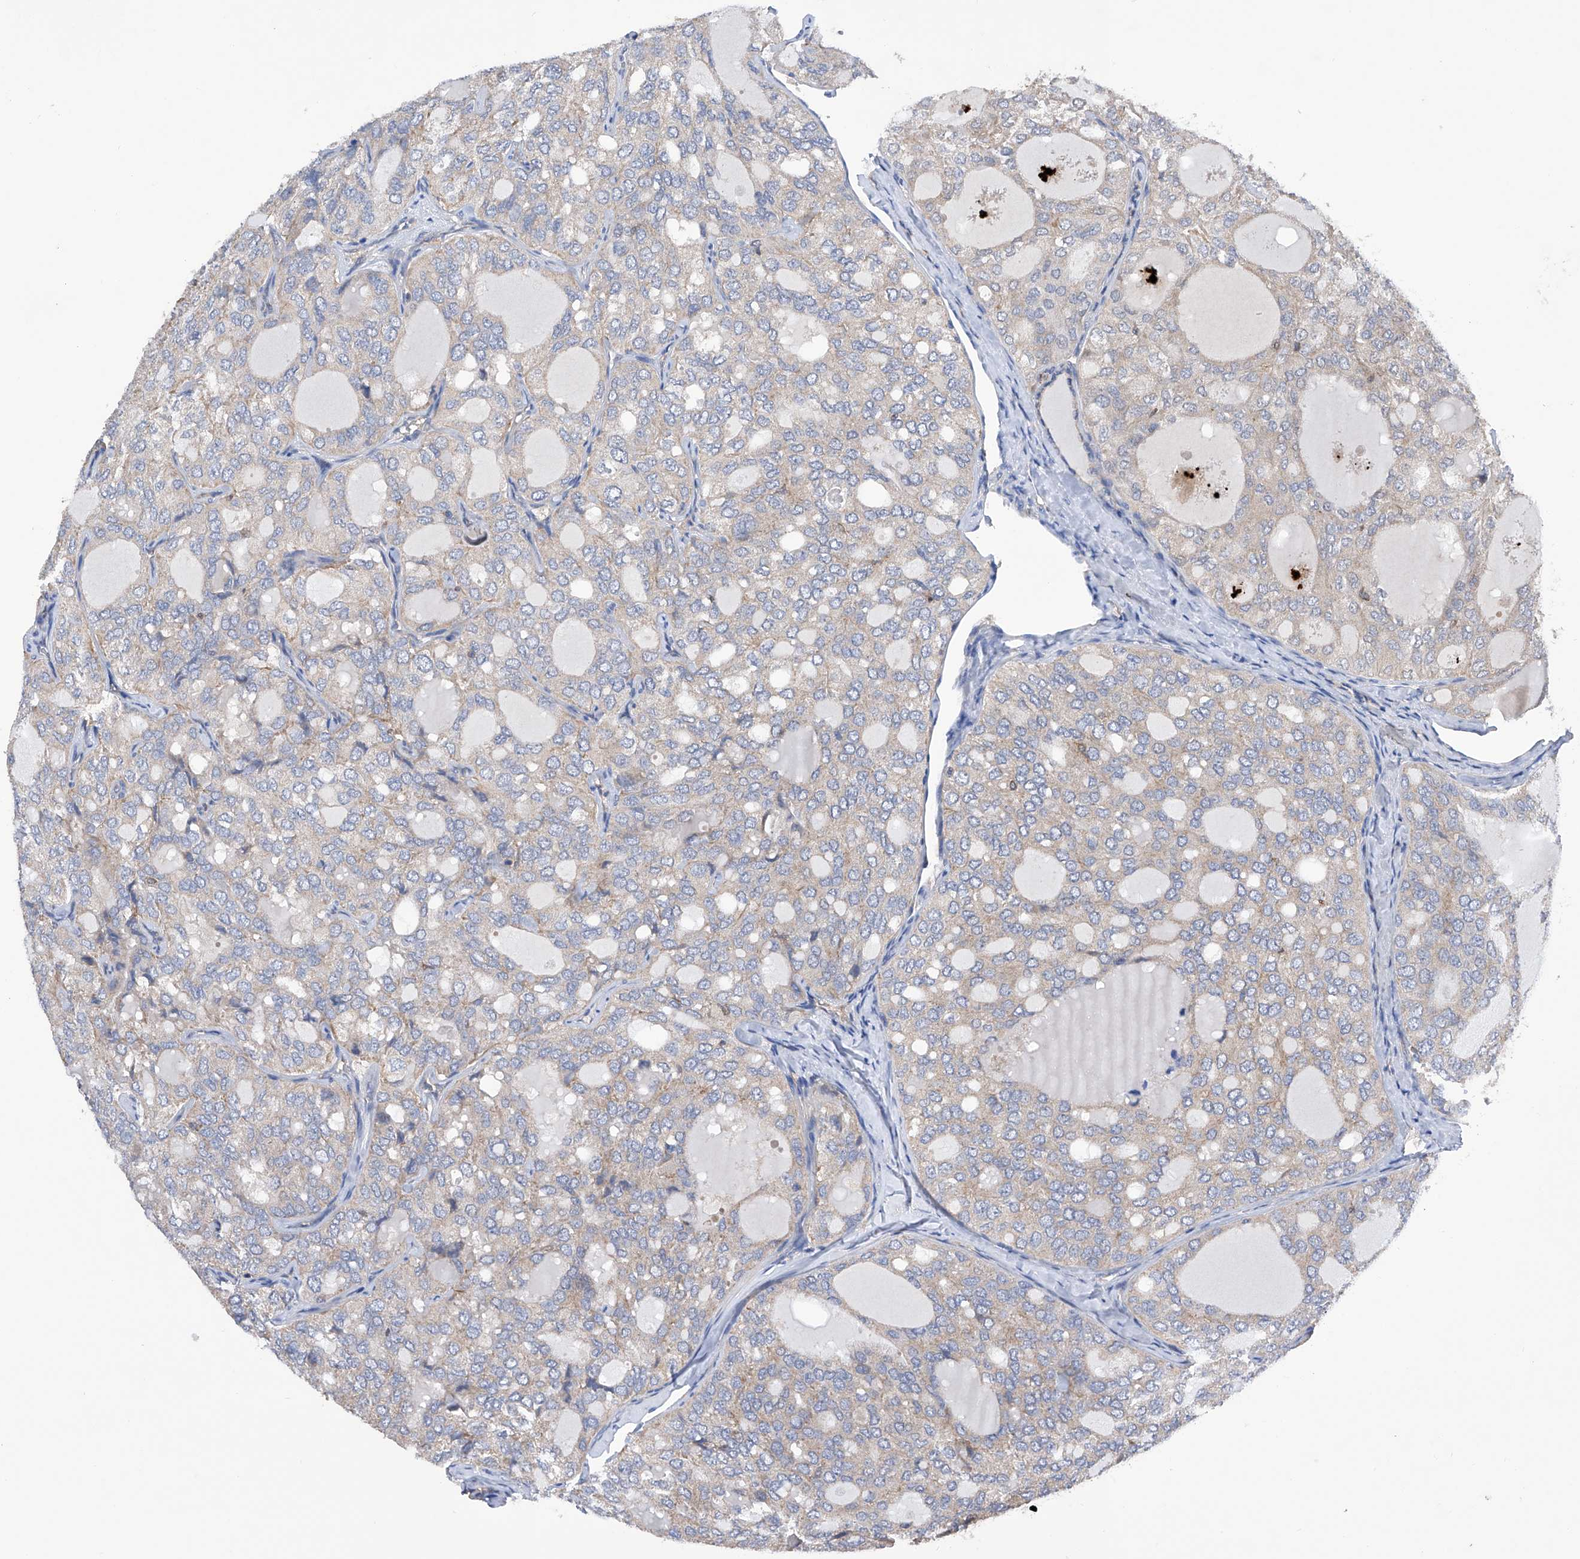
{"staining": {"intensity": "weak", "quantity": "<25%", "location": "cytoplasmic/membranous"}, "tissue": "thyroid cancer", "cell_type": "Tumor cells", "image_type": "cancer", "snomed": [{"axis": "morphology", "description": "Follicular adenoma carcinoma, NOS"}, {"axis": "topography", "description": "Thyroid gland"}], "caption": "High power microscopy micrograph of an immunohistochemistry (IHC) histopathology image of thyroid cancer, revealing no significant expression in tumor cells.", "gene": "SPATA20", "patient": {"sex": "male", "age": 75}}